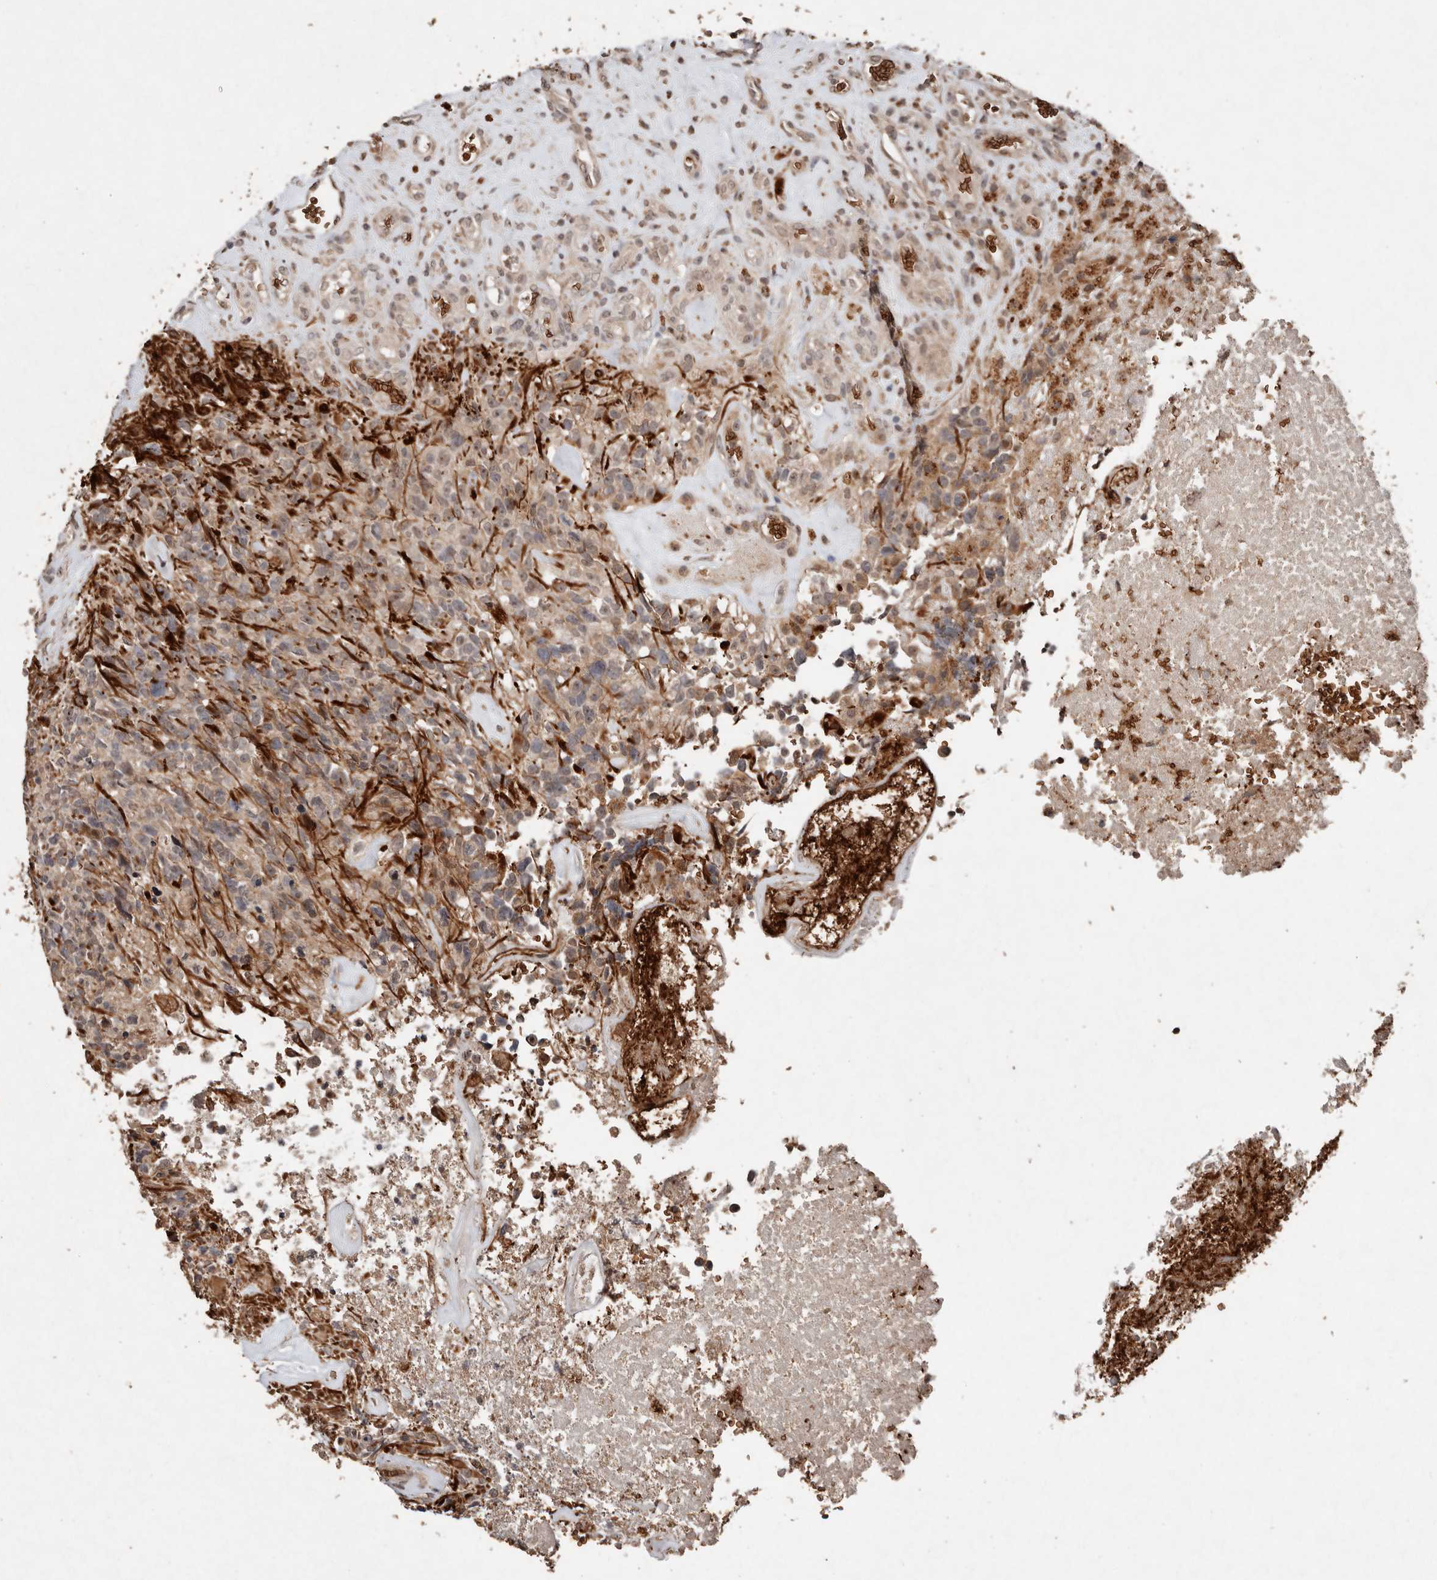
{"staining": {"intensity": "negative", "quantity": "none", "location": "none"}, "tissue": "glioma", "cell_type": "Tumor cells", "image_type": "cancer", "snomed": [{"axis": "morphology", "description": "Glioma, malignant, High grade"}, {"axis": "topography", "description": "Brain"}], "caption": "Malignant high-grade glioma was stained to show a protein in brown. There is no significant staining in tumor cells.", "gene": "DIP2C", "patient": {"sex": "male", "age": 69}}